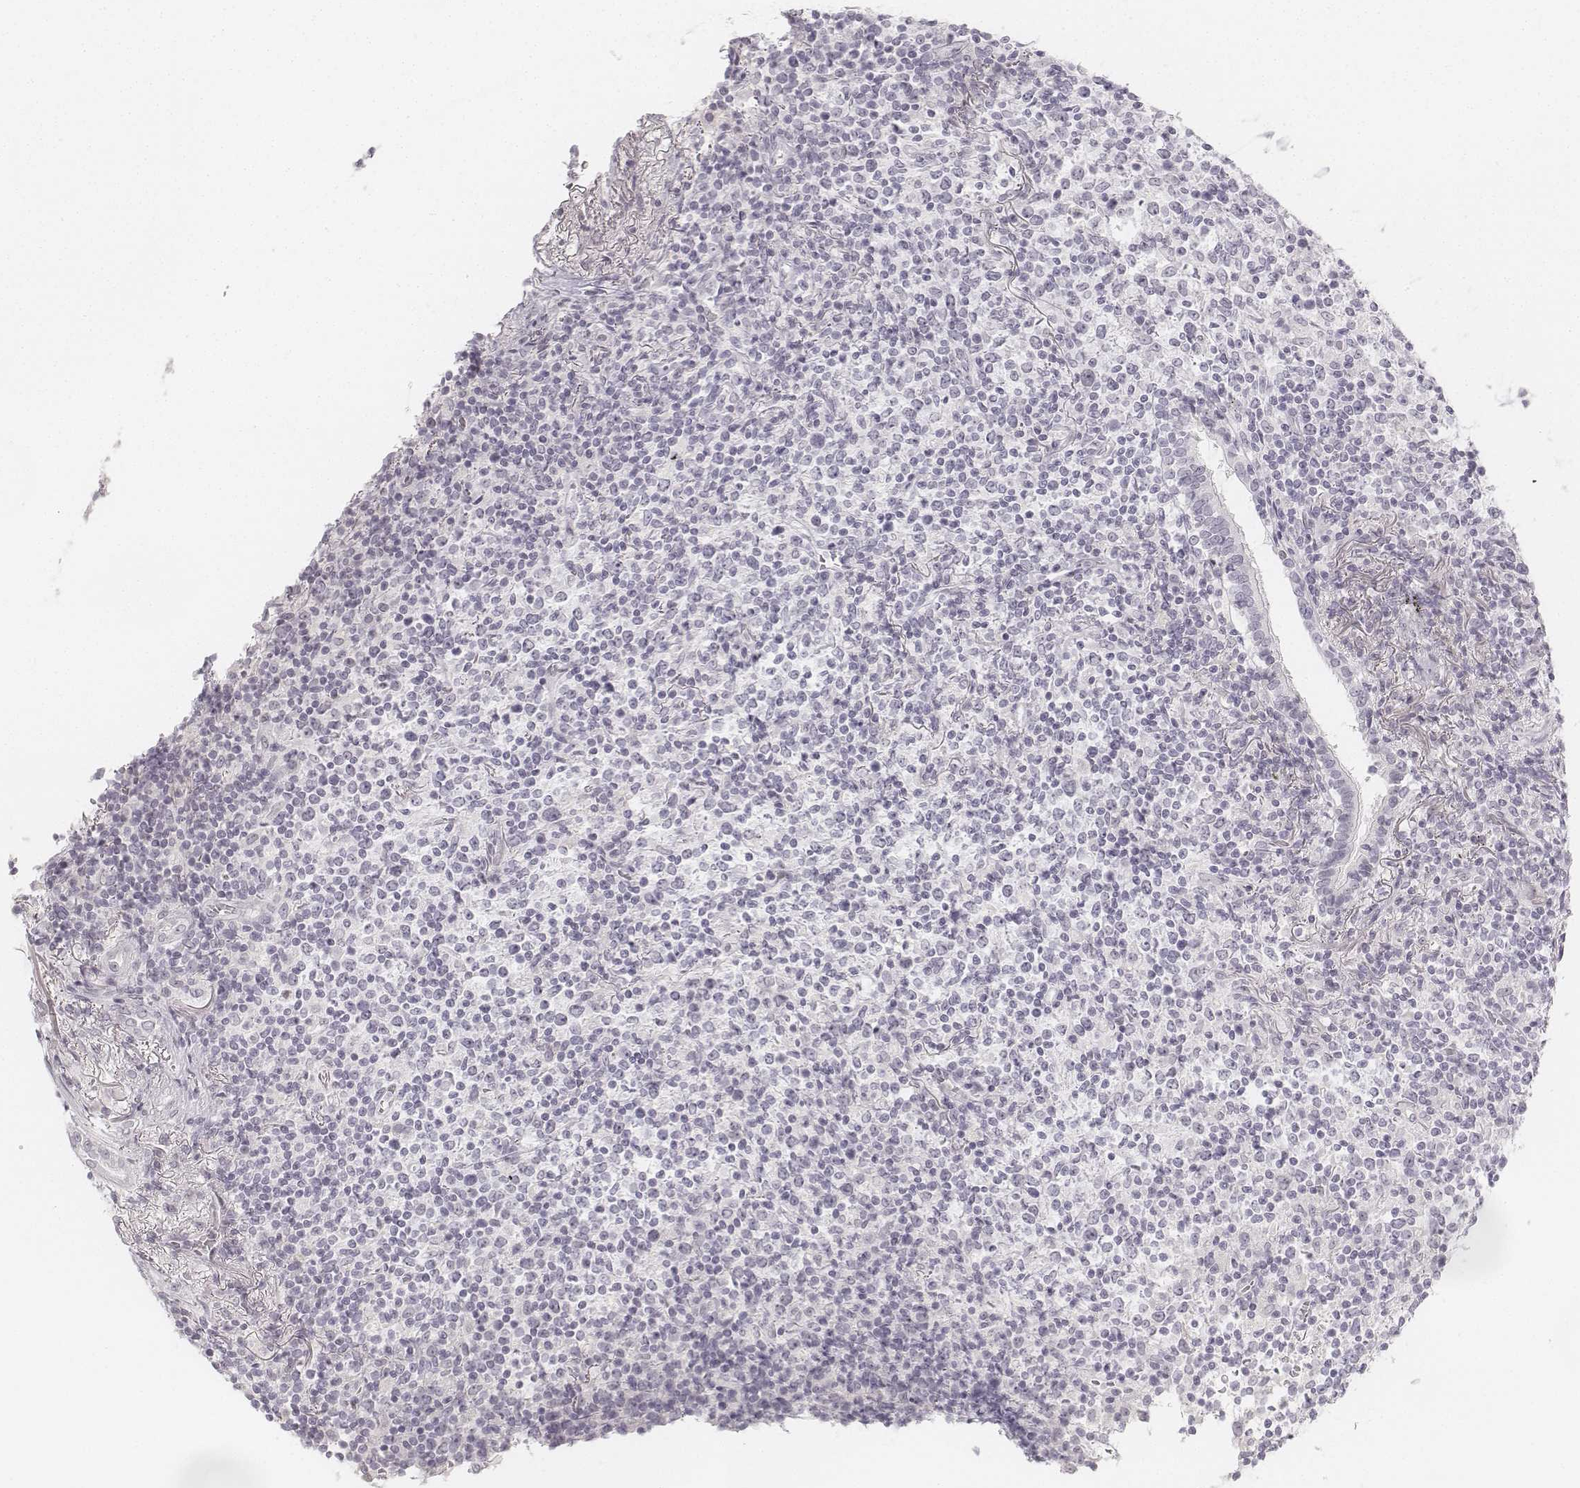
{"staining": {"intensity": "negative", "quantity": "none", "location": "none"}, "tissue": "lymphoma", "cell_type": "Tumor cells", "image_type": "cancer", "snomed": [{"axis": "morphology", "description": "Malignant lymphoma, non-Hodgkin's type, High grade"}, {"axis": "topography", "description": "Lung"}], "caption": "High magnification brightfield microscopy of lymphoma stained with DAB (brown) and counterstained with hematoxylin (blue): tumor cells show no significant expression.", "gene": "KRTAP2-1", "patient": {"sex": "male", "age": 79}}